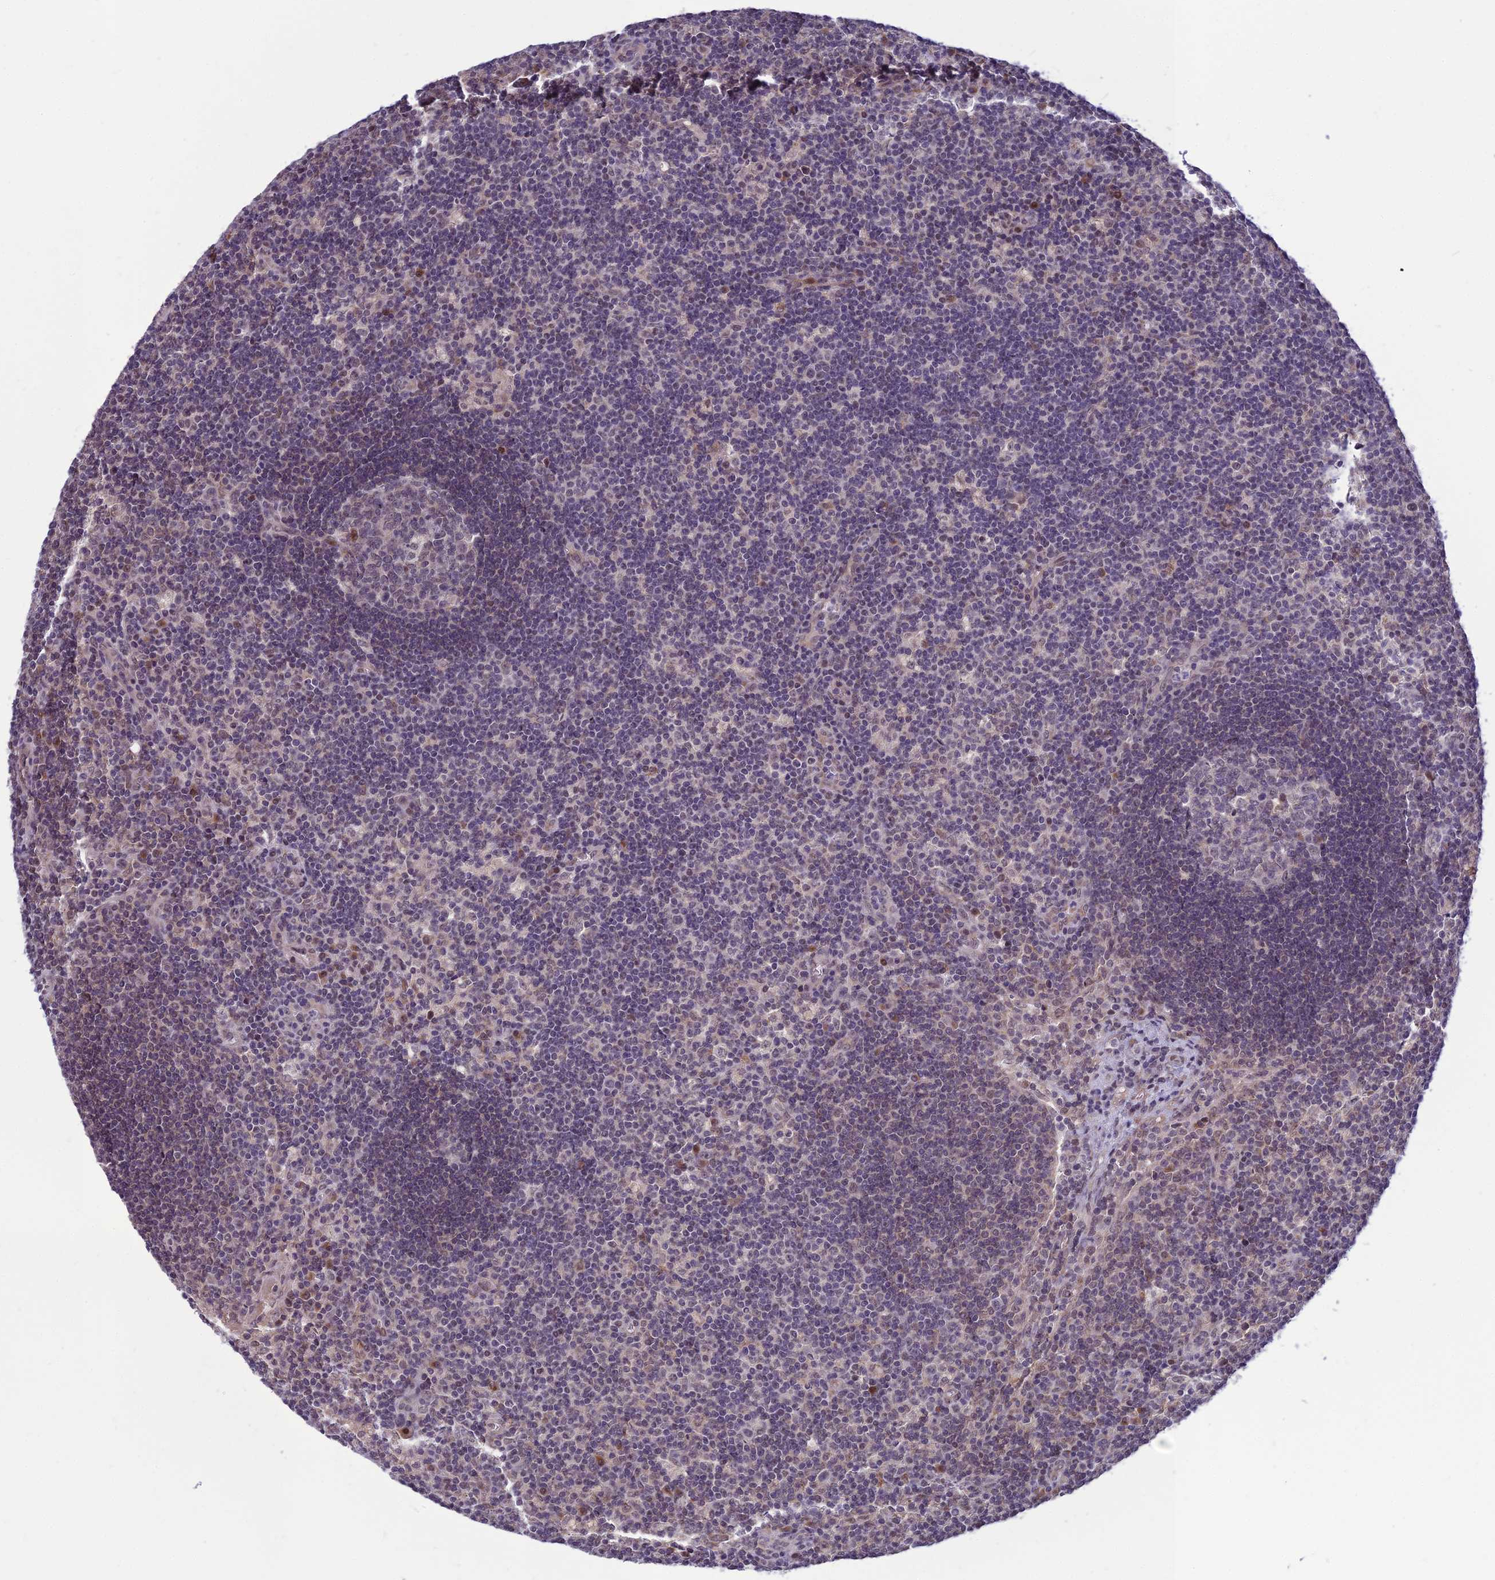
{"staining": {"intensity": "weak", "quantity": "<25%", "location": "nuclear"}, "tissue": "lymph node", "cell_type": "Germinal center cells", "image_type": "normal", "snomed": [{"axis": "morphology", "description": "Normal tissue, NOS"}, {"axis": "topography", "description": "Lymph node"}], "caption": "This micrograph is of unremarkable lymph node stained with immunohistochemistry to label a protein in brown with the nuclei are counter-stained blue. There is no positivity in germinal center cells.", "gene": "FBRS", "patient": {"sex": "male", "age": 58}}